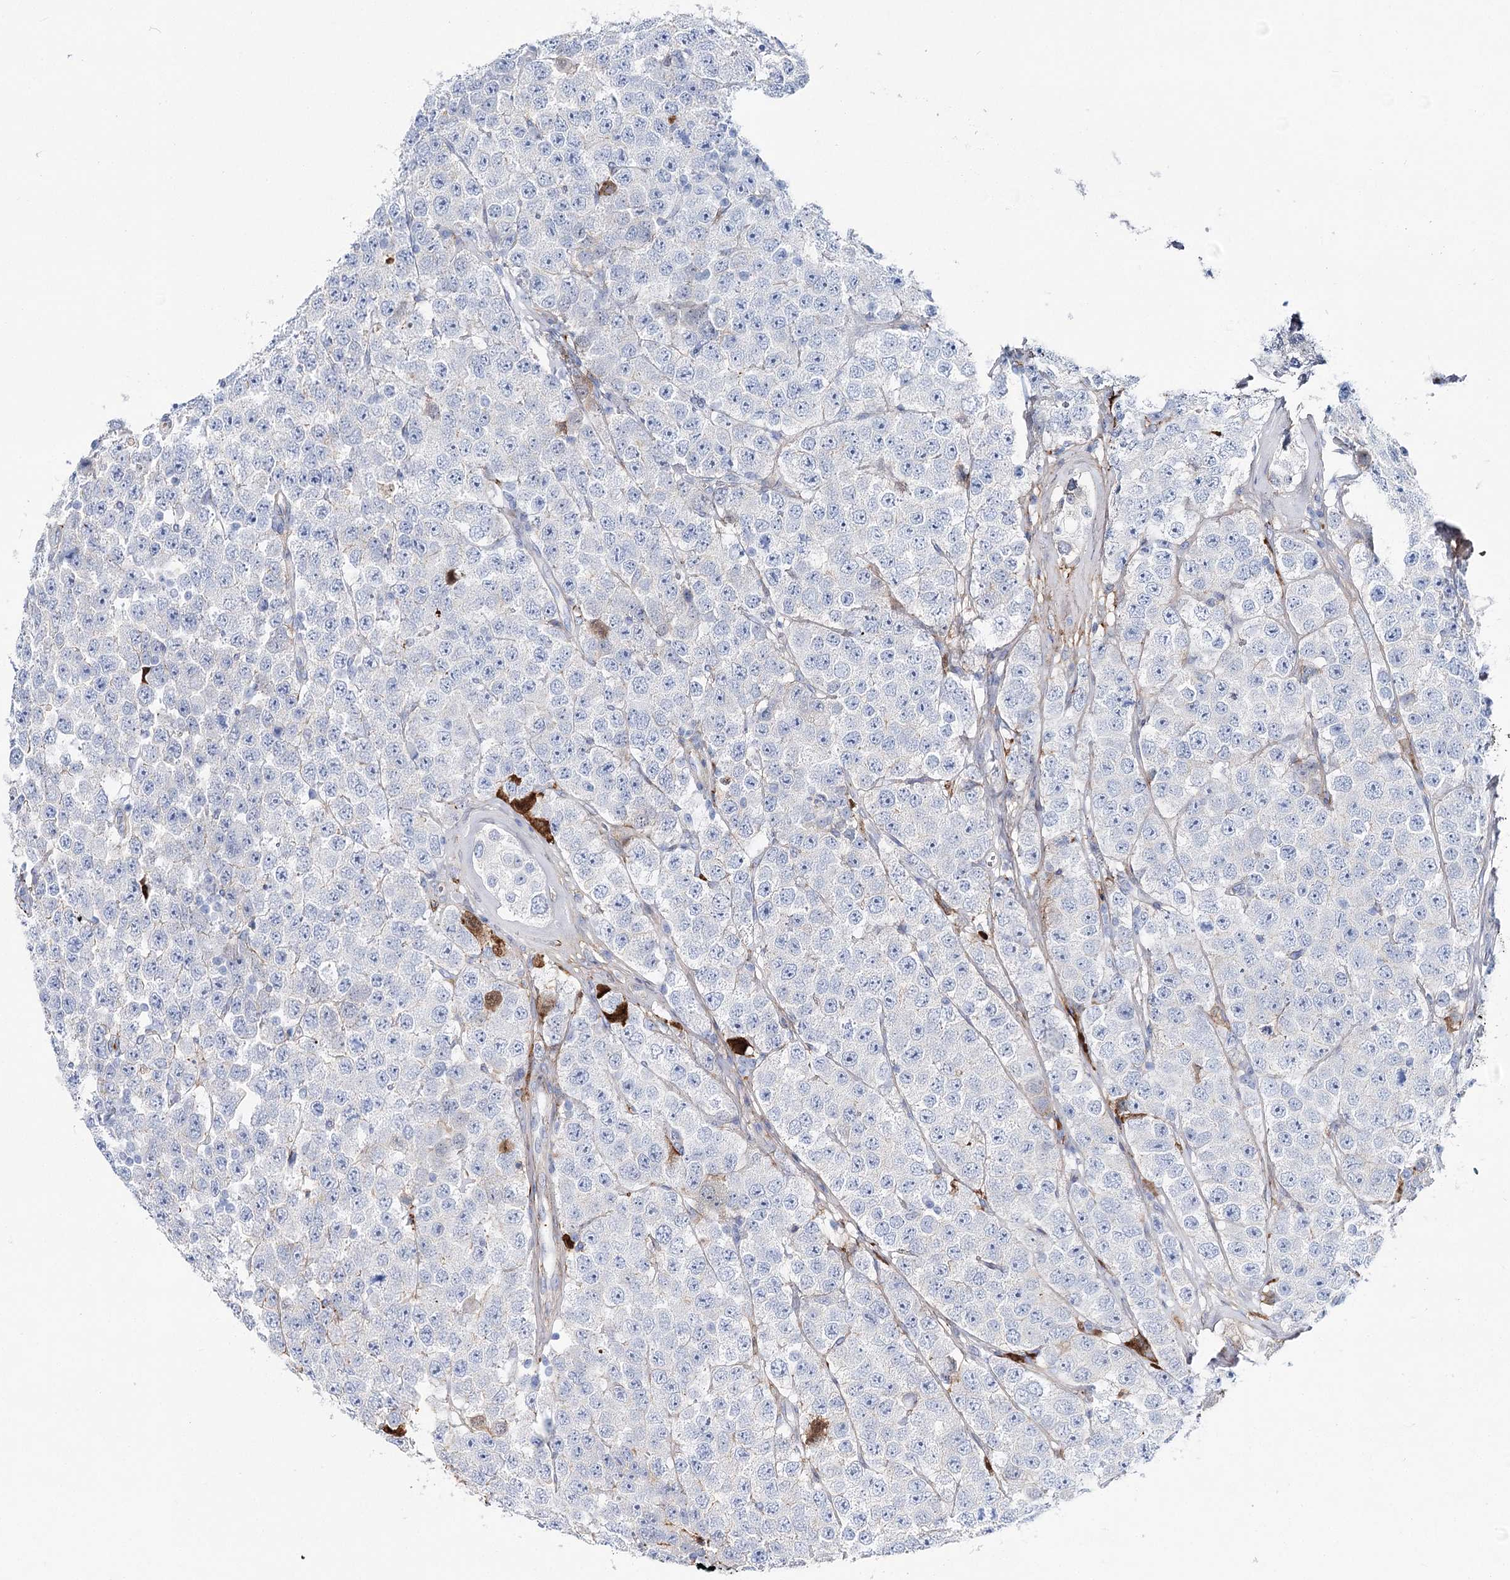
{"staining": {"intensity": "negative", "quantity": "none", "location": "none"}, "tissue": "testis cancer", "cell_type": "Tumor cells", "image_type": "cancer", "snomed": [{"axis": "morphology", "description": "Seminoma, NOS"}, {"axis": "topography", "description": "Testis"}], "caption": "Human testis seminoma stained for a protein using IHC exhibits no positivity in tumor cells.", "gene": "ANKRD23", "patient": {"sex": "male", "age": 28}}